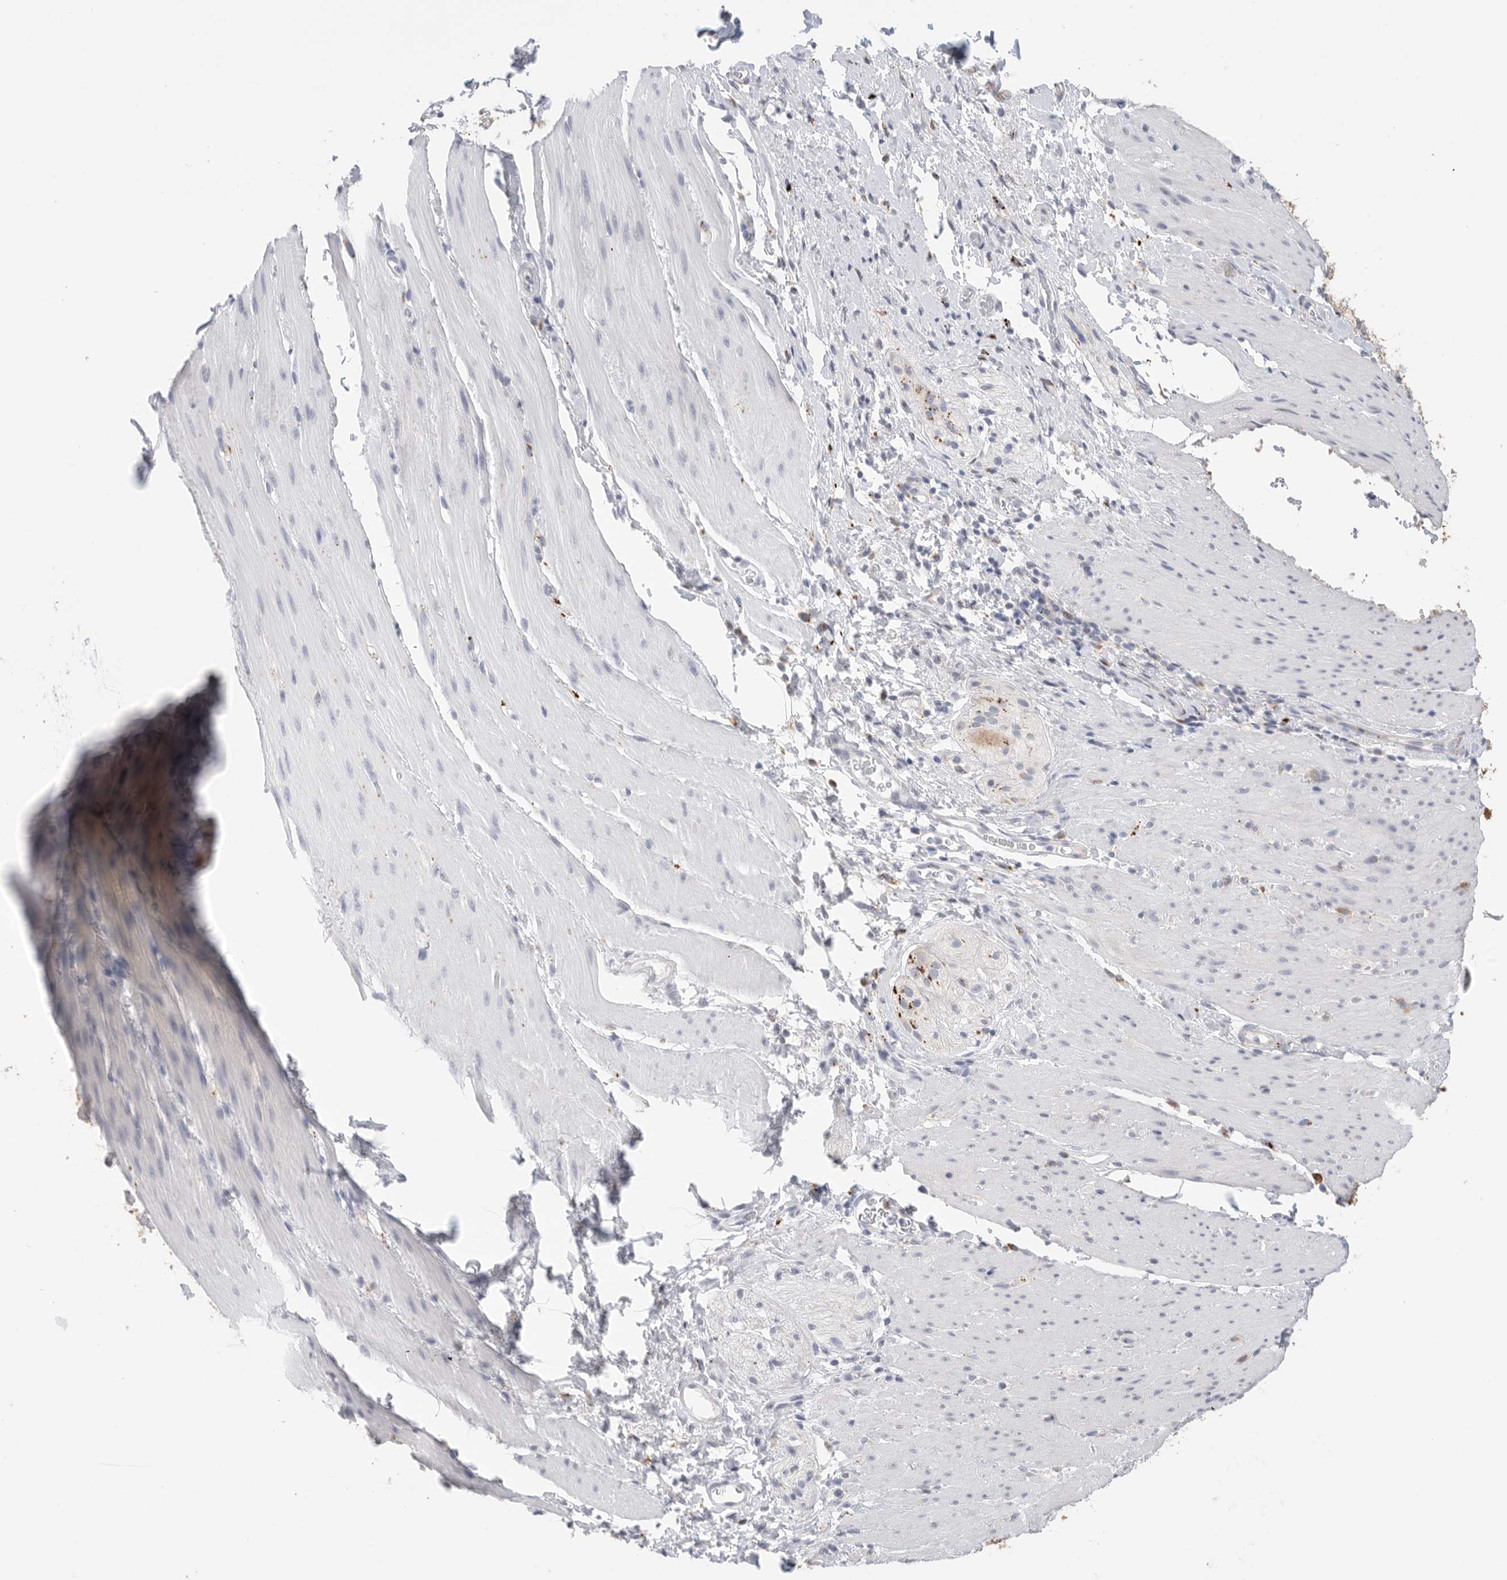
{"staining": {"intensity": "negative", "quantity": "none", "location": "none"}, "tissue": "smooth muscle", "cell_type": "Smooth muscle cells", "image_type": "normal", "snomed": [{"axis": "morphology", "description": "Normal tissue, NOS"}, {"axis": "topography", "description": "Smooth muscle"}, {"axis": "topography", "description": "Small intestine"}], "caption": "Immunohistochemistry (IHC) histopathology image of unremarkable smooth muscle: human smooth muscle stained with DAB displays no significant protein positivity in smooth muscle cells.", "gene": "GGH", "patient": {"sex": "female", "age": 84}}